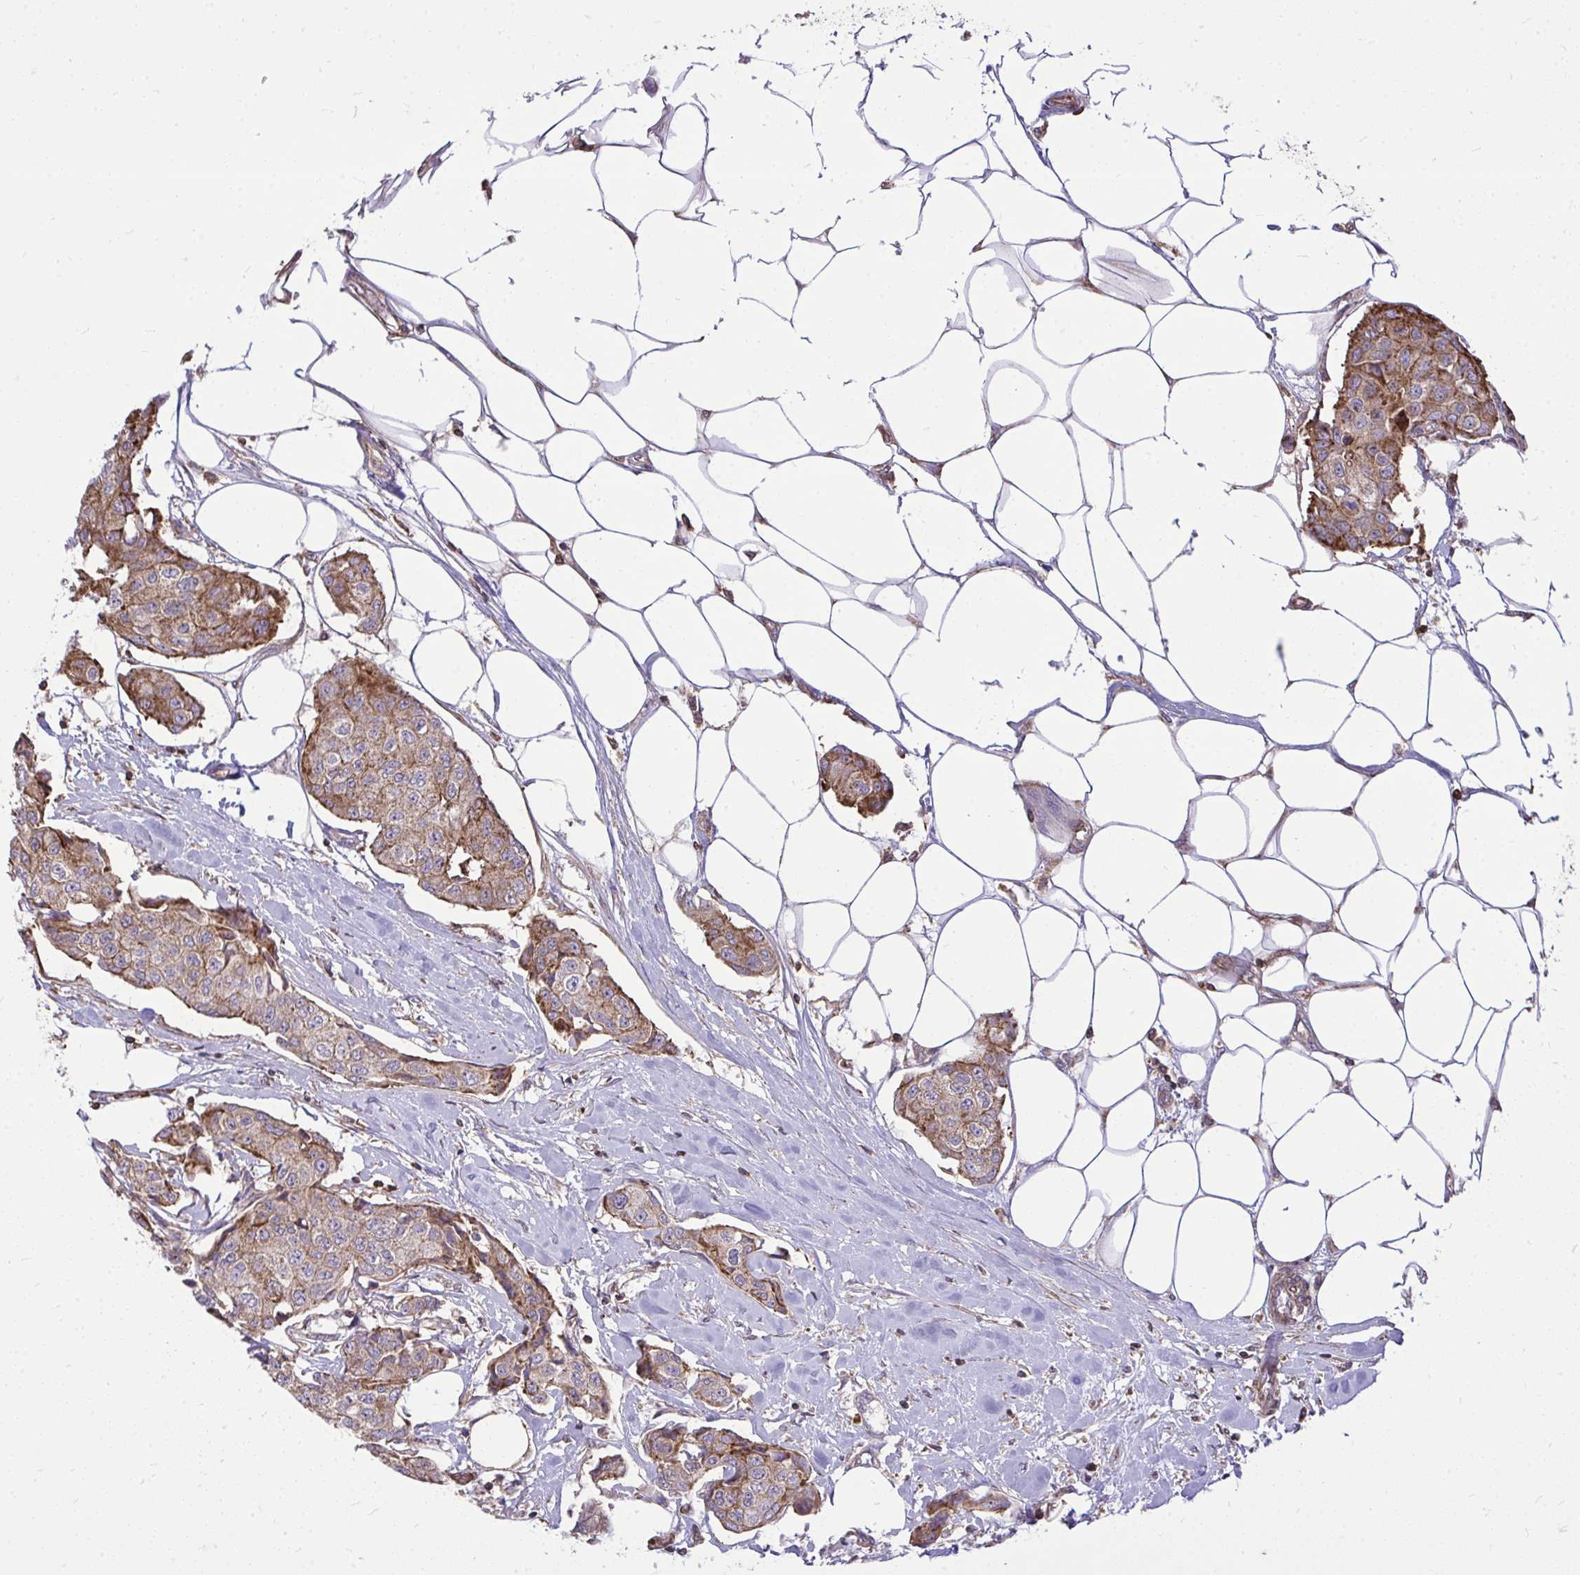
{"staining": {"intensity": "moderate", "quantity": ">75%", "location": "cytoplasmic/membranous"}, "tissue": "breast cancer", "cell_type": "Tumor cells", "image_type": "cancer", "snomed": [{"axis": "morphology", "description": "Duct carcinoma"}, {"axis": "topography", "description": "Breast"}, {"axis": "topography", "description": "Lymph node"}], "caption": "The immunohistochemical stain highlights moderate cytoplasmic/membranous staining in tumor cells of infiltrating ductal carcinoma (breast) tissue.", "gene": "SLC7A5", "patient": {"sex": "female", "age": 80}}